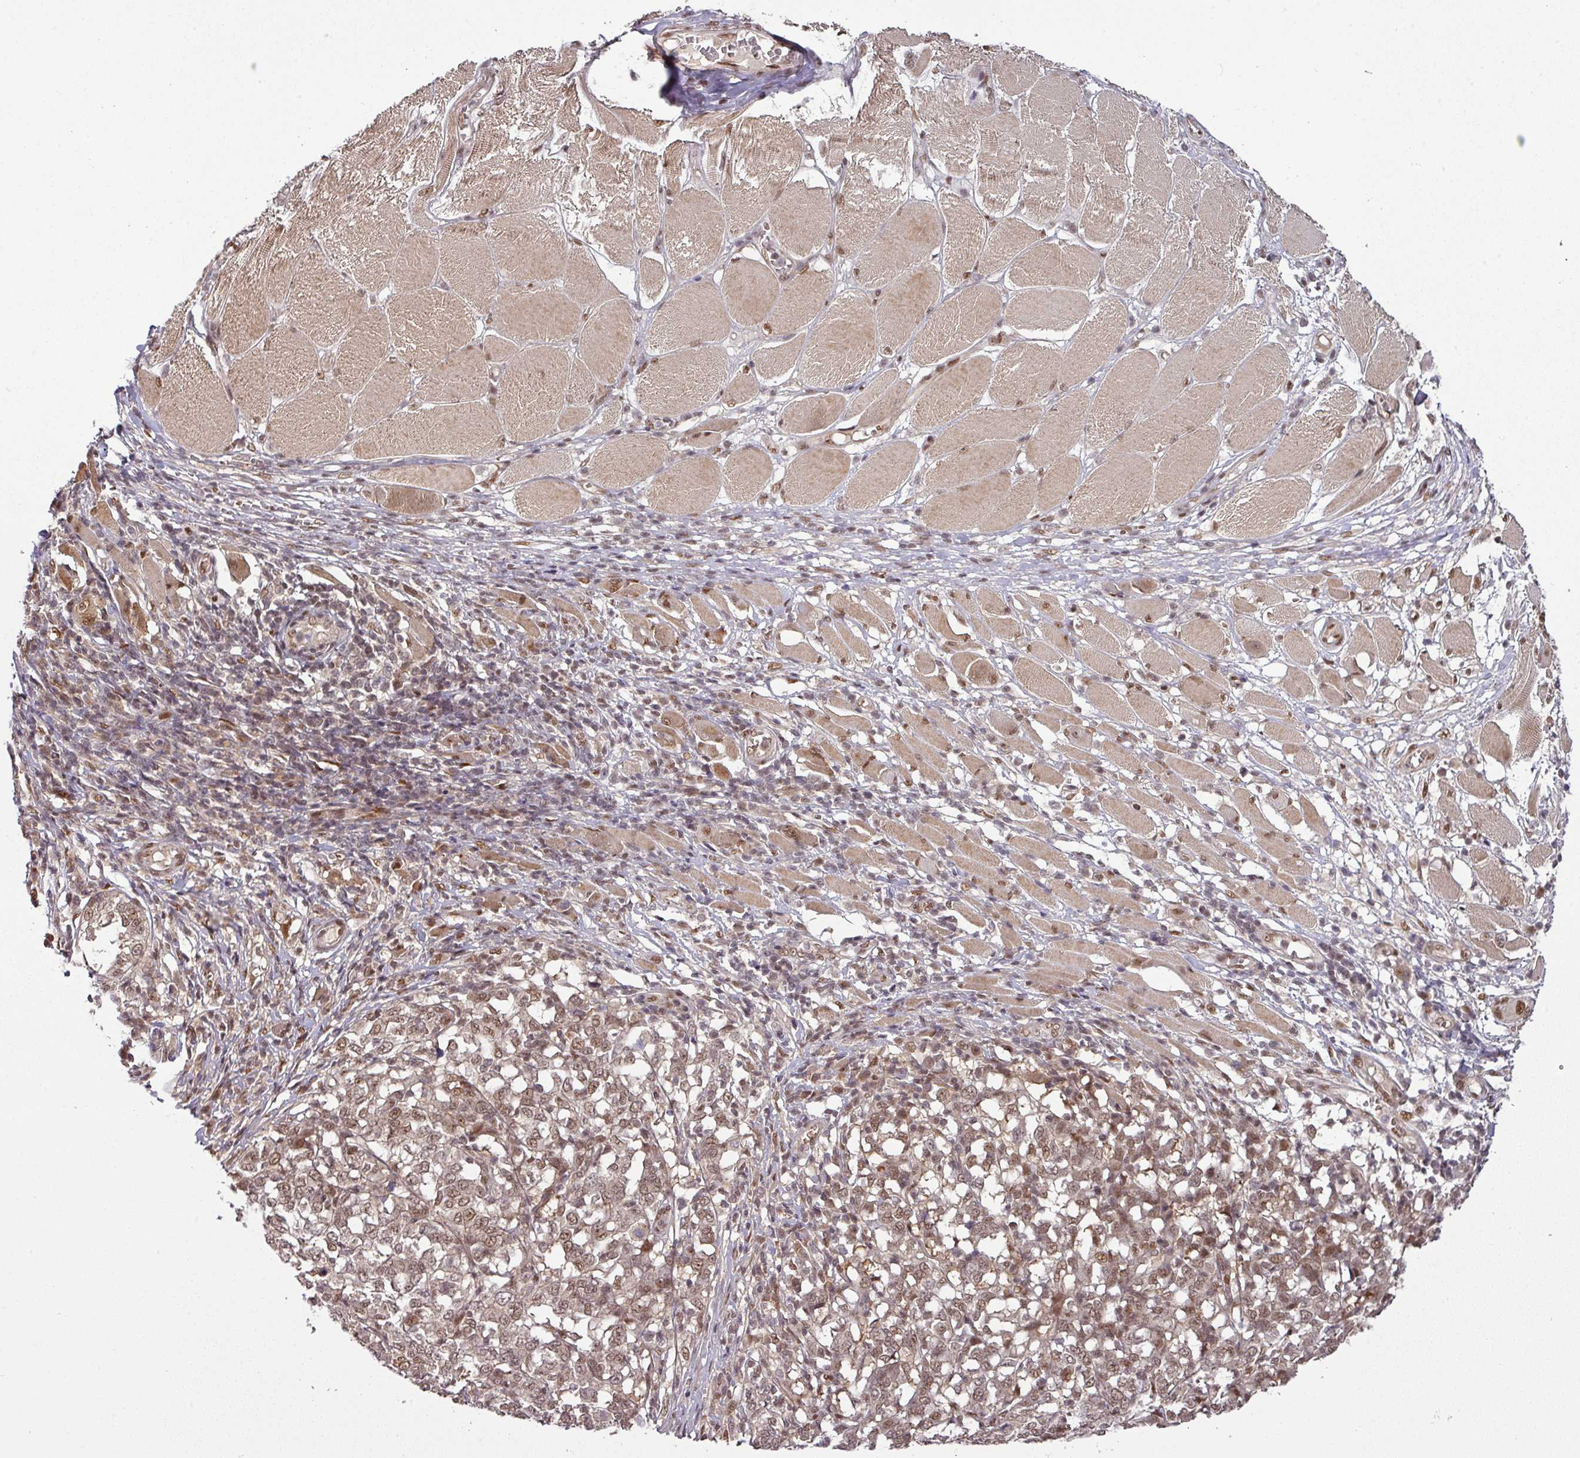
{"staining": {"intensity": "moderate", "quantity": ">75%", "location": "cytoplasmic/membranous,nuclear"}, "tissue": "melanoma", "cell_type": "Tumor cells", "image_type": "cancer", "snomed": [{"axis": "morphology", "description": "Malignant melanoma, NOS"}, {"axis": "topography", "description": "Skin"}], "caption": "Protein analysis of melanoma tissue exhibits moderate cytoplasmic/membranous and nuclear staining in approximately >75% of tumor cells.", "gene": "CIC", "patient": {"sex": "female", "age": 72}}